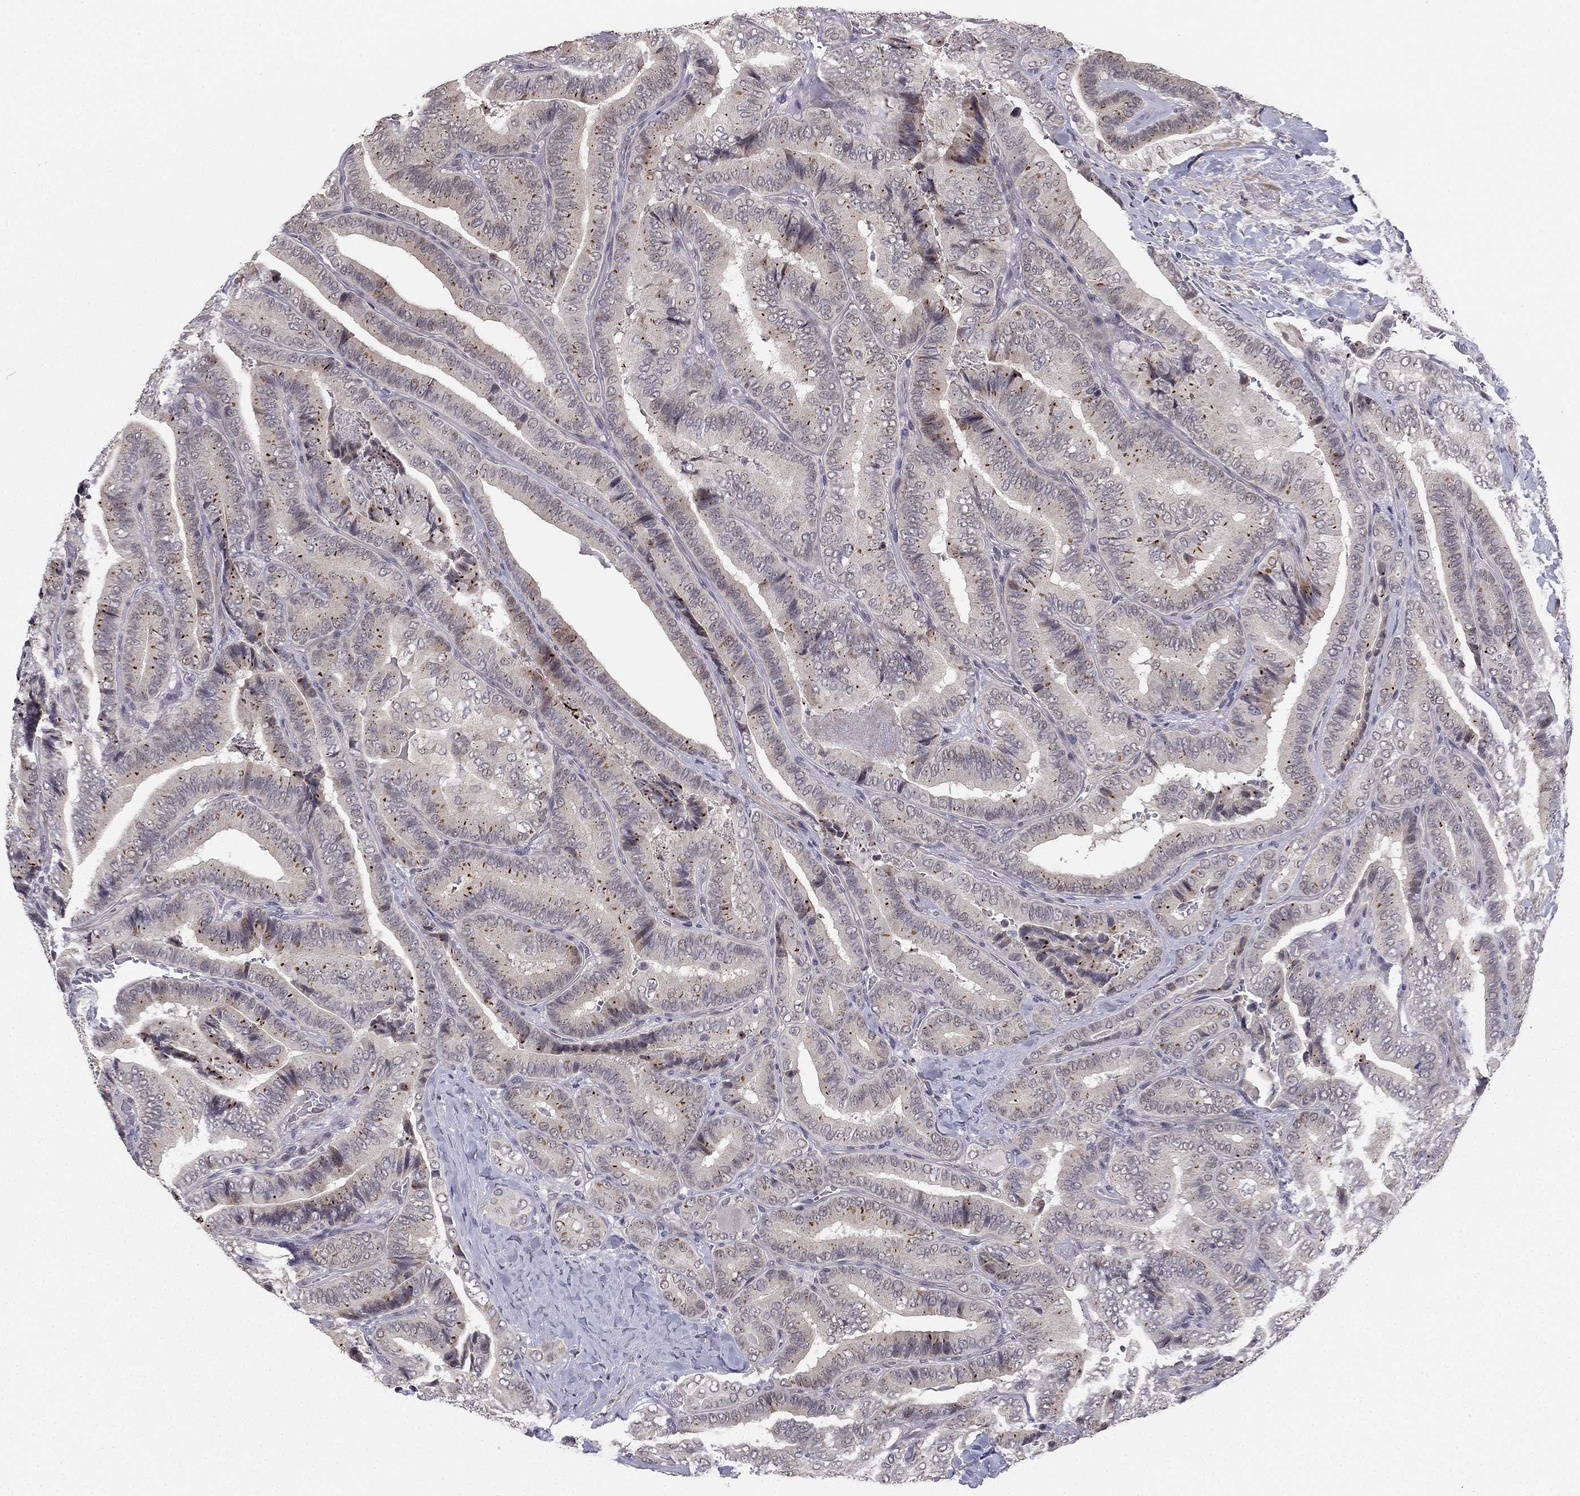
{"staining": {"intensity": "weak", "quantity": "<25%", "location": "cytoplasmic/membranous"}, "tissue": "thyroid cancer", "cell_type": "Tumor cells", "image_type": "cancer", "snomed": [{"axis": "morphology", "description": "Papillary adenocarcinoma, NOS"}, {"axis": "topography", "description": "Thyroid gland"}], "caption": "Papillary adenocarcinoma (thyroid) stained for a protein using IHC shows no staining tumor cells.", "gene": "CHST8", "patient": {"sex": "male", "age": 61}}